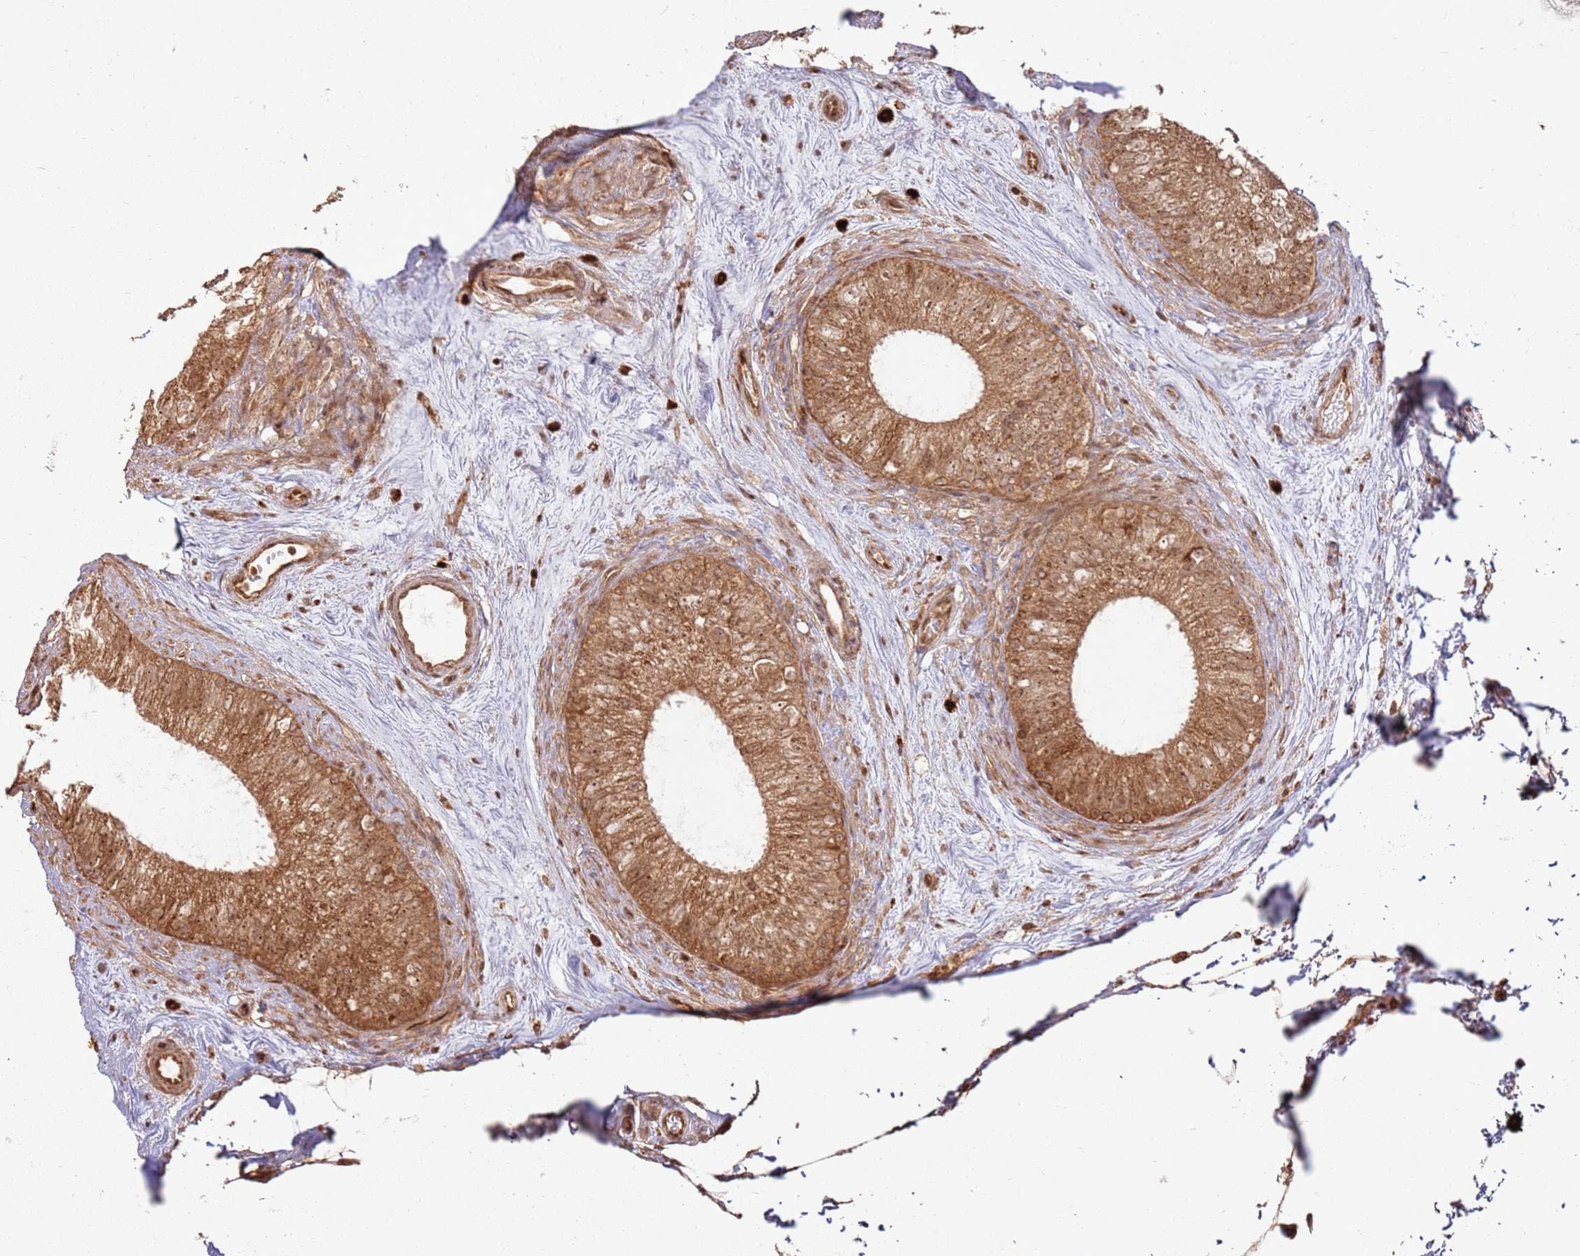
{"staining": {"intensity": "strong", "quantity": ">75%", "location": "cytoplasmic/membranous"}, "tissue": "epididymis", "cell_type": "Glandular cells", "image_type": "normal", "snomed": [{"axis": "morphology", "description": "Normal tissue, NOS"}, {"axis": "topography", "description": "Epididymis"}], "caption": "Glandular cells demonstrate strong cytoplasmic/membranous expression in about >75% of cells in benign epididymis.", "gene": "TBC1D13", "patient": {"sex": "male", "age": 71}}